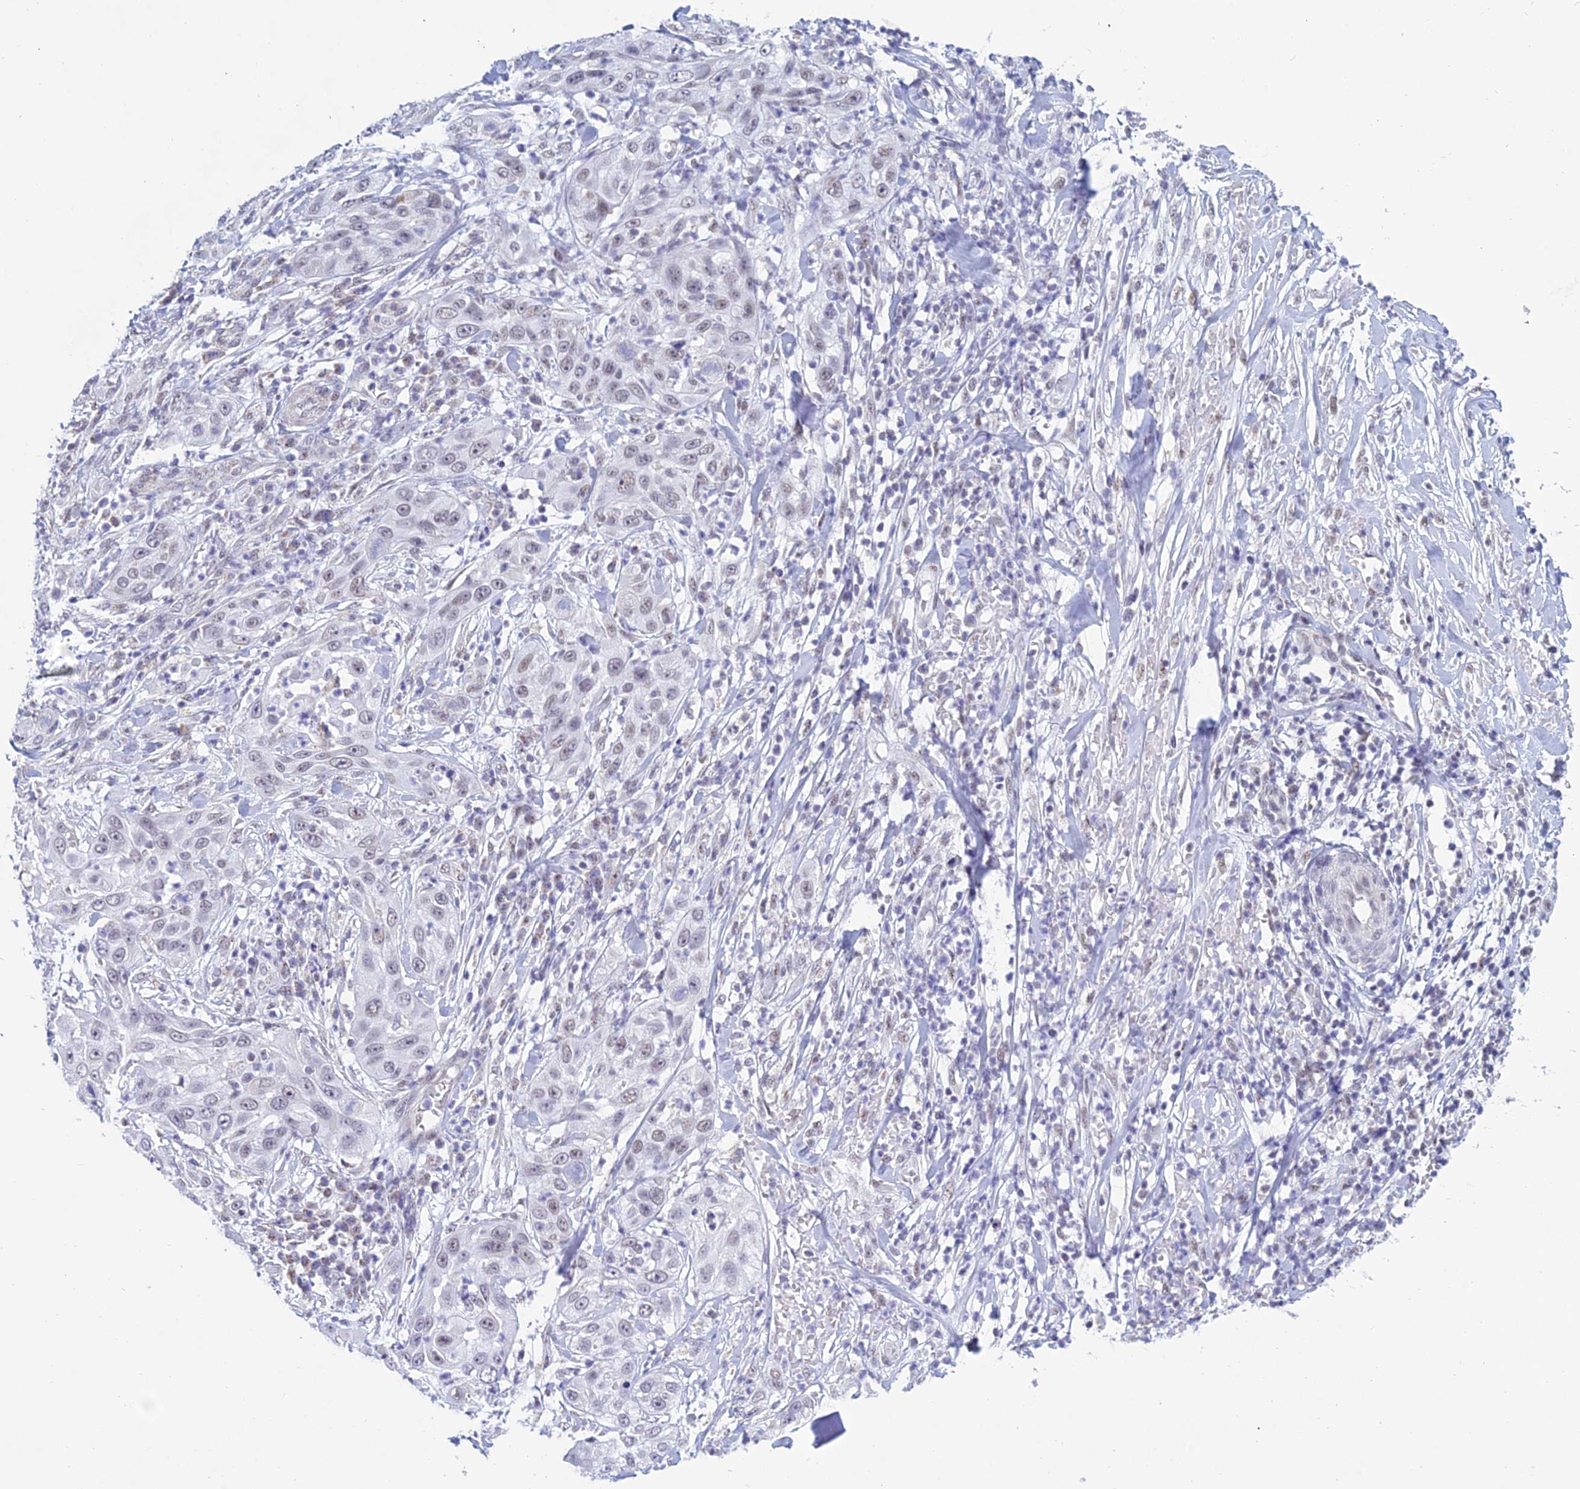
{"staining": {"intensity": "weak", "quantity": "25%-75%", "location": "nuclear"}, "tissue": "skin cancer", "cell_type": "Tumor cells", "image_type": "cancer", "snomed": [{"axis": "morphology", "description": "Squamous cell carcinoma, NOS"}, {"axis": "topography", "description": "Skin"}], "caption": "Tumor cells reveal low levels of weak nuclear staining in approximately 25%-75% of cells in skin squamous cell carcinoma.", "gene": "KLF14", "patient": {"sex": "female", "age": 44}}